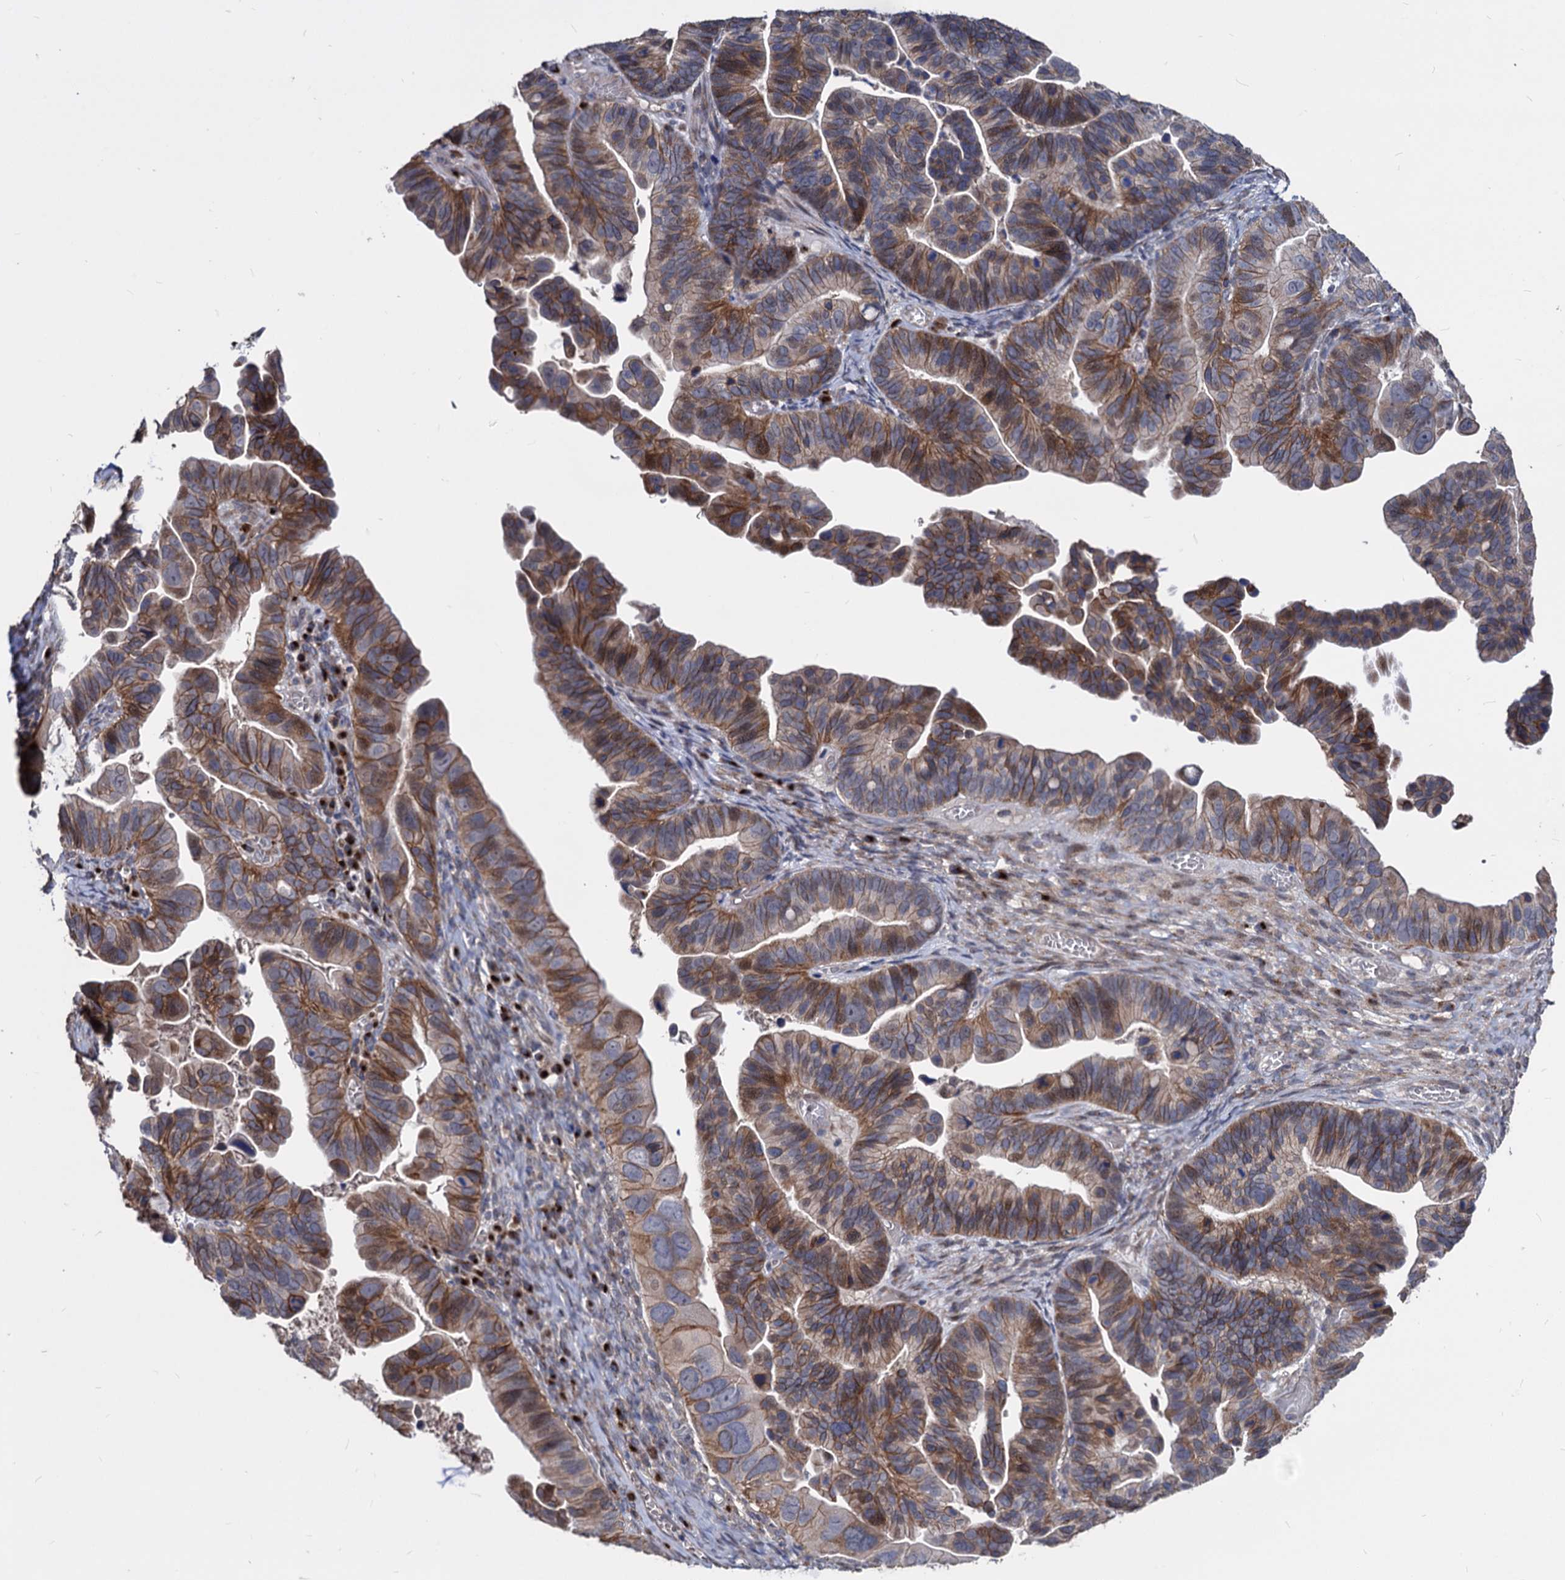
{"staining": {"intensity": "strong", "quantity": ">75%", "location": "cytoplasmic/membranous"}, "tissue": "ovarian cancer", "cell_type": "Tumor cells", "image_type": "cancer", "snomed": [{"axis": "morphology", "description": "Cystadenocarcinoma, serous, NOS"}, {"axis": "topography", "description": "Ovary"}], "caption": "Protein expression analysis of human serous cystadenocarcinoma (ovarian) reveals strong cytoplasmic/membranous expression in approximately >75% of tumor cells.", "gene": "SMAGP", "patient": {"sex": "female", "age": 56}}